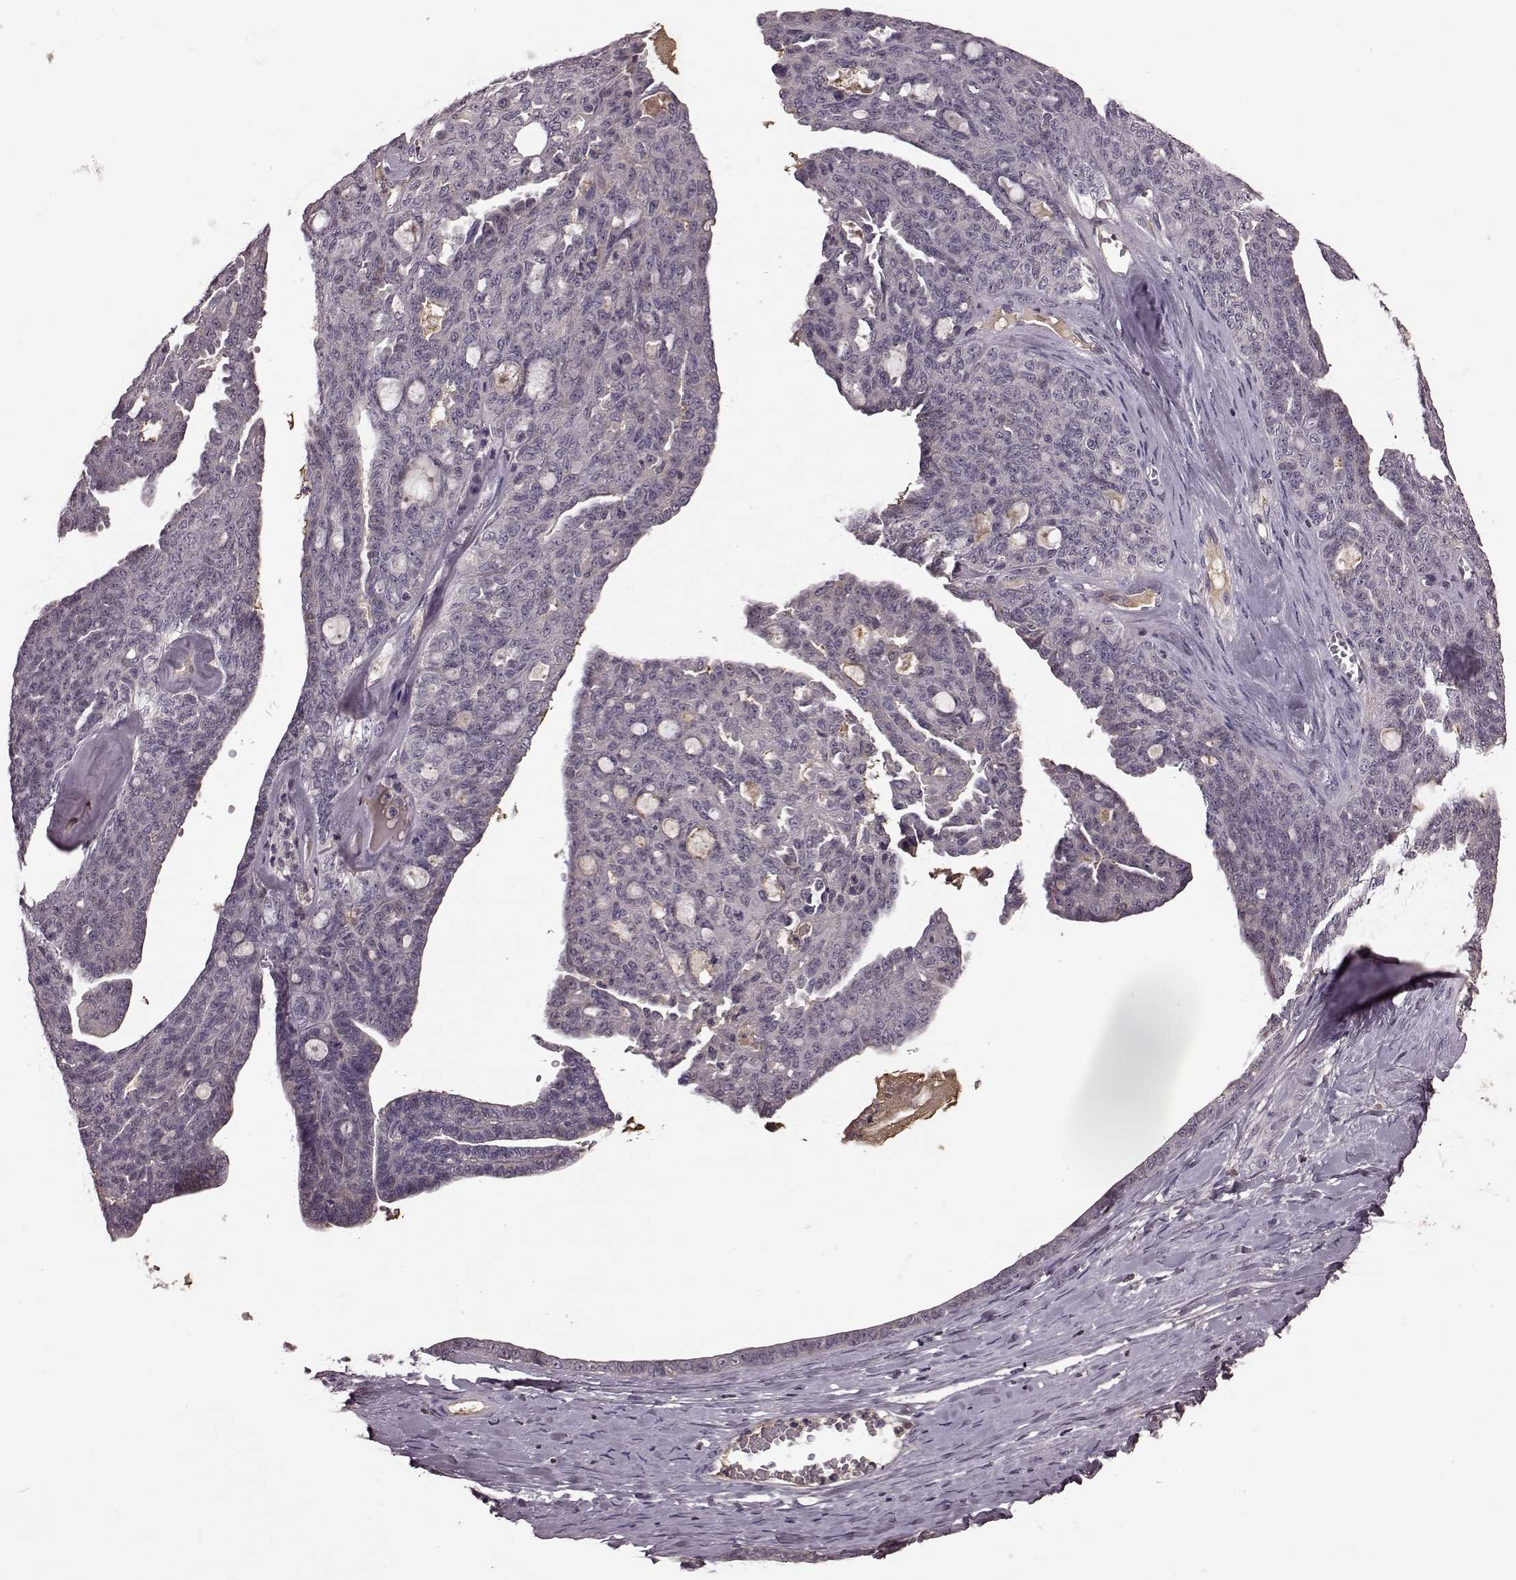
{"staining": {"intensity": "negative", "quantity": "none", "location": "none"}, "tissue": "ovarian cancer", "cell_type": "Tumor cells", "image_type": "cancer", "snomed": [{"axis": "morphology", "description": "Cystadenocarcinoma, serous, NOS"}, {"axis": "topography", "description": "Ovary"}], "caption": "IHC photomicrograph of neoplastic tissue: human serous cystadenocarcinoma (ovarian) stained with DAB shows no significant protein staining in tumor cells.", "gene": "NRL", "patient": {"sex": "female", "age": 71}}